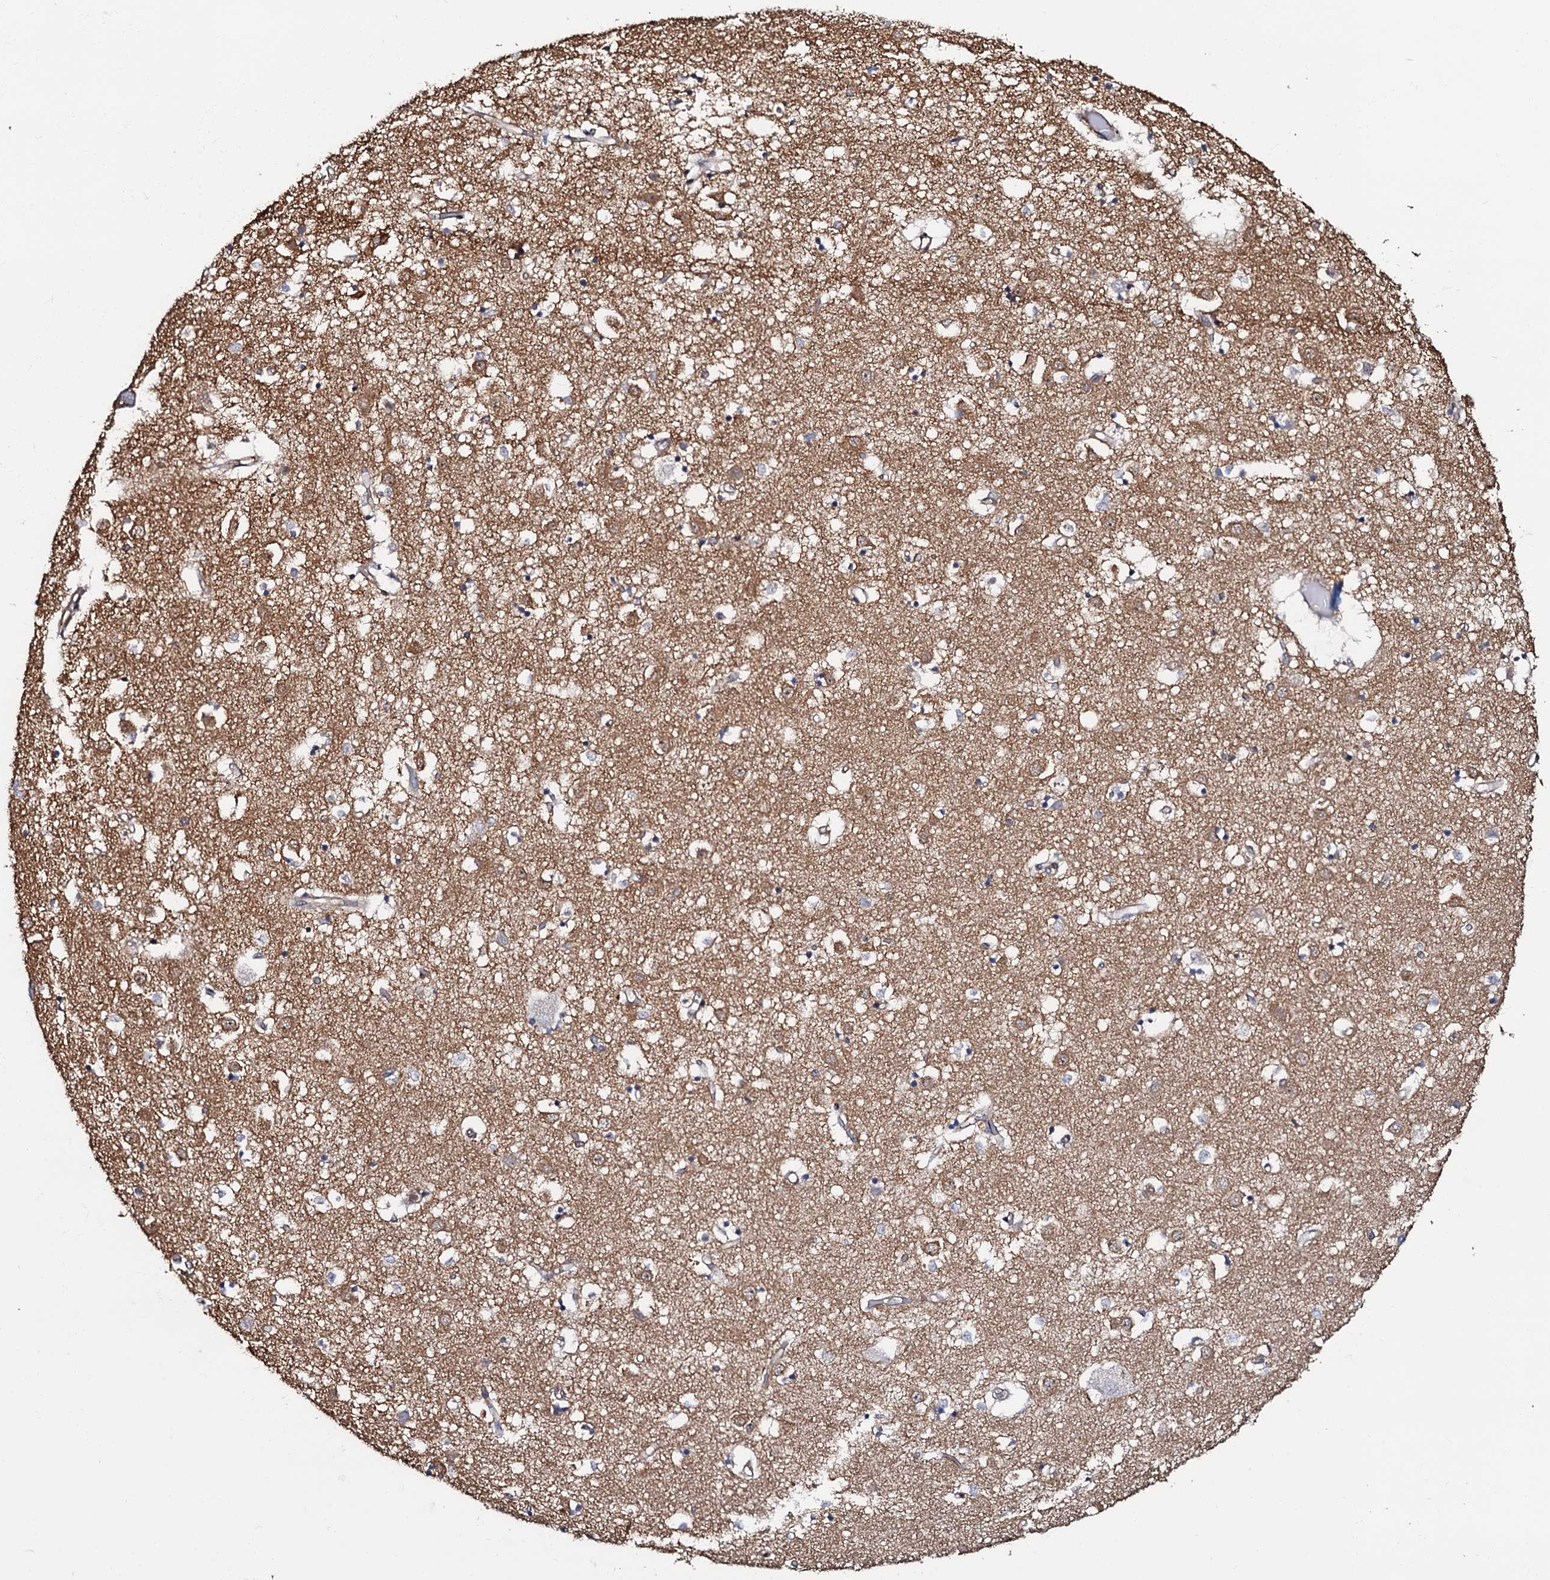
{"staining": {"intensity": "weak", "quantity": "<25%", "location": "cytoplasmic/membranous"}, "tissue": "caudate", "cell_type": "Glial cells", "image_type": "normal", "snomed": [{"axis": "morphology", "description": "Normal tissue, NOS"}, {"axis": "topography", "description": "Lateral ventricle wall"}], "caption": "A photomicrograph of caudate stained for a protein displays no brown staining in glial cells.", "gene": "OSBP", "patient": {"sex": "male", "age": 70}}